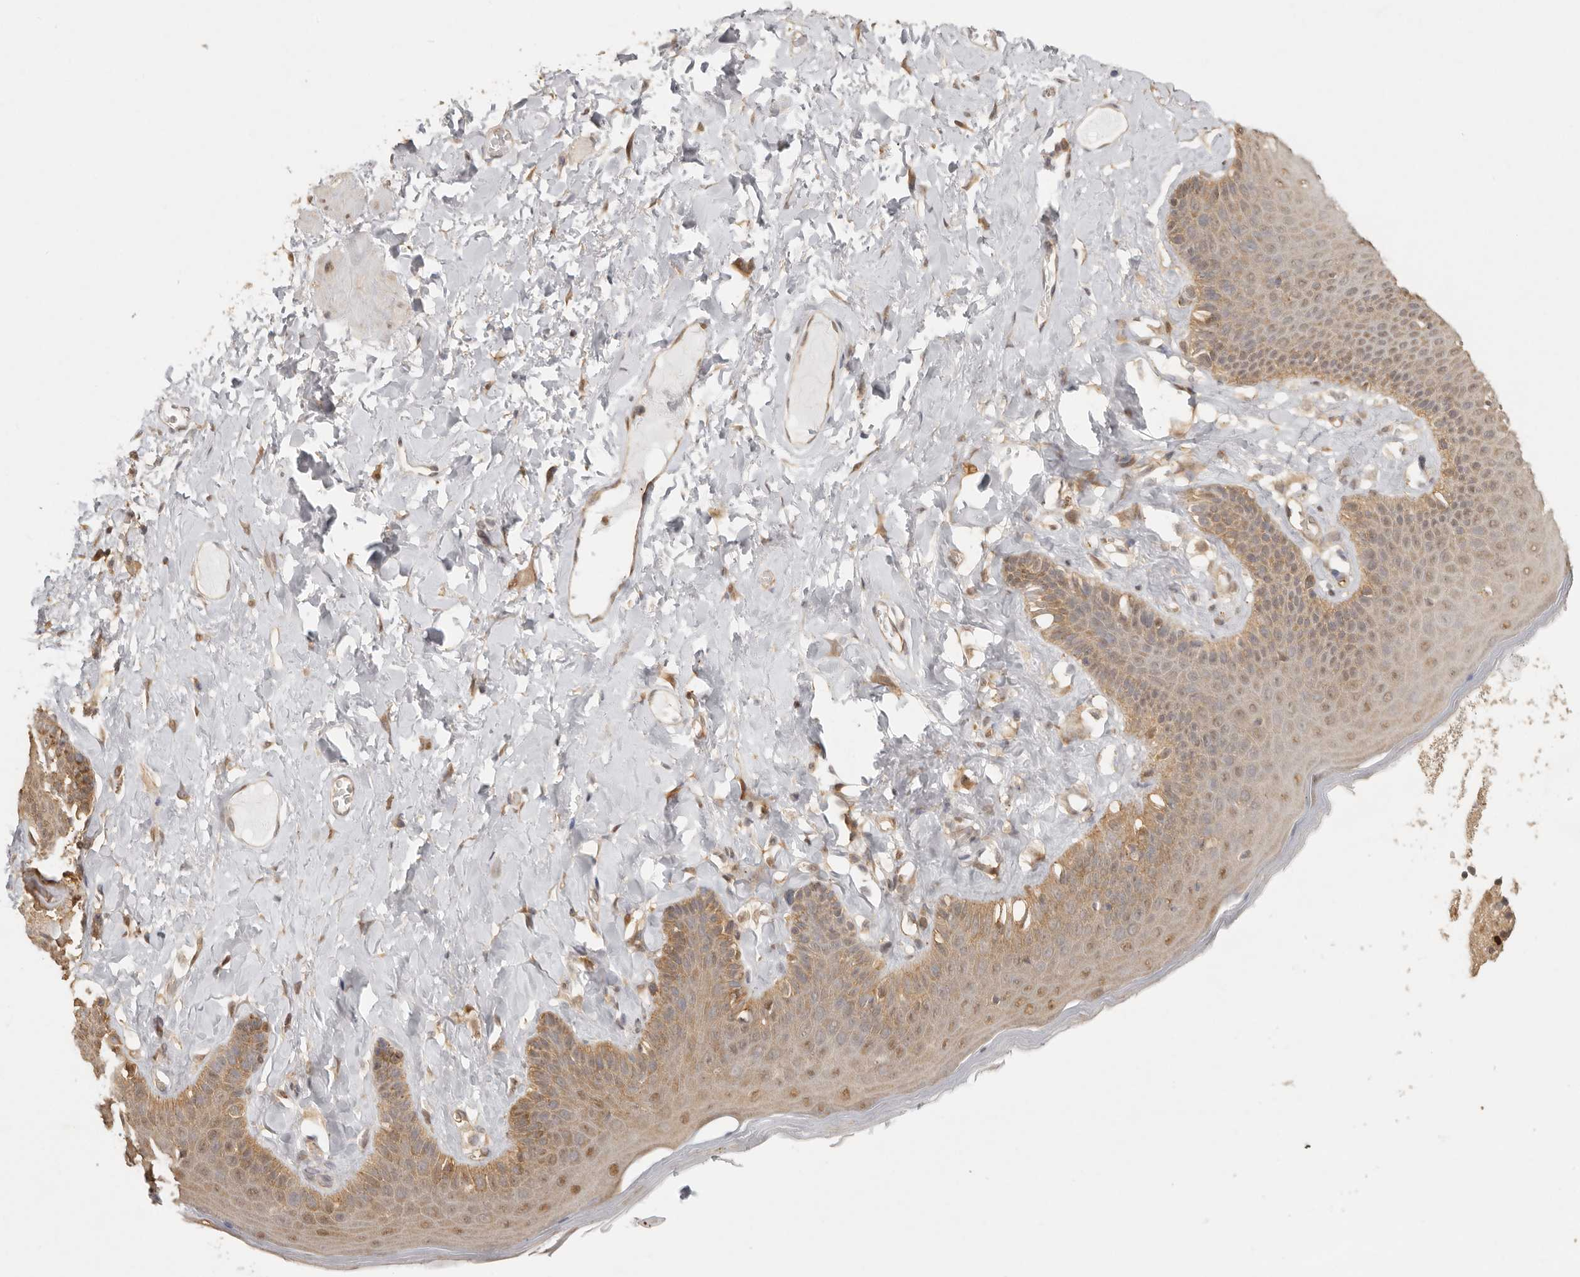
{"staining": {"intensity": "moderate", "quantity": ">75%", "location": "cytoplasmic/membranous,nuclear"}, "tissue": "skin", "cell_type": "Epidermal cells", "image_type": "normal", "snomed": [{"axis": "morphology", "description": "Normal tissue, NOS"}, {"axis": "topography", "description": "Anal"}], "caption": "DAB (3,3'-diaminobenzidine) immunohistochemical staining of normal skin shows moderate cytoplasmic/membranous,nuclear protein positivity in about >75% of epidermal cells. (Brightfield microscopy of DAB IHC at high magnification).", "gene": "PSMA5", "patient": {"sex": "male", "age": 69}}